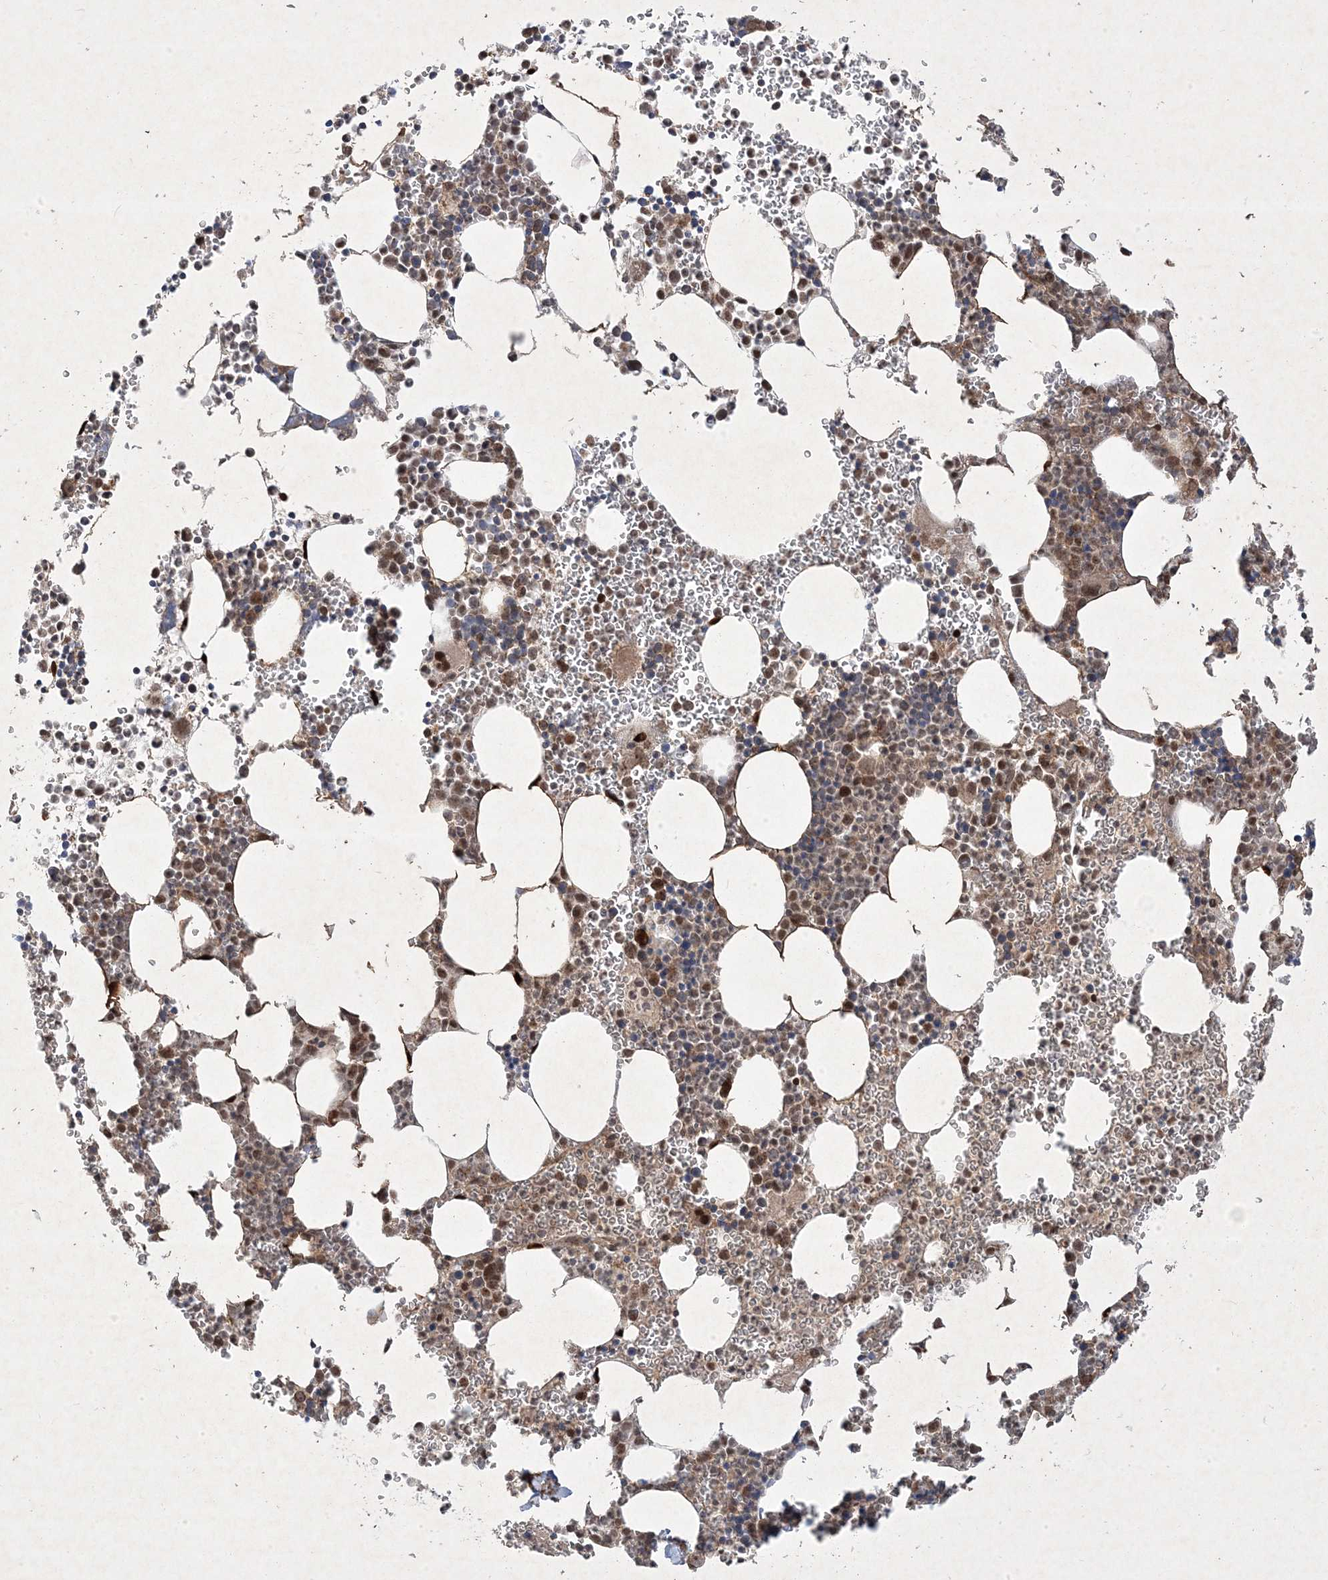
{"staining": {"intensity": "moderate", "quantity": "25%-75%", "location": "cytoplasmic/membranous,nuclear"}, "tissue": "bone marrow", "cell_type": "Hematopoietic cells", "image_type": "normal", "snomed": [{"axis": "morphology", "description": "Normal tissue, NOS"}, {"axis": "topography", "description": "Bone marrow"}], "caption": "DAB immunohistochemical staining of normal human bone marrow shows moderate cytoplasmic/membranous,nuclear protein expression in approximately 25%-75% of hematopoietic cells.", "gene": "PLEKHM2", "patient": {"sex": "female", "age": 78}}